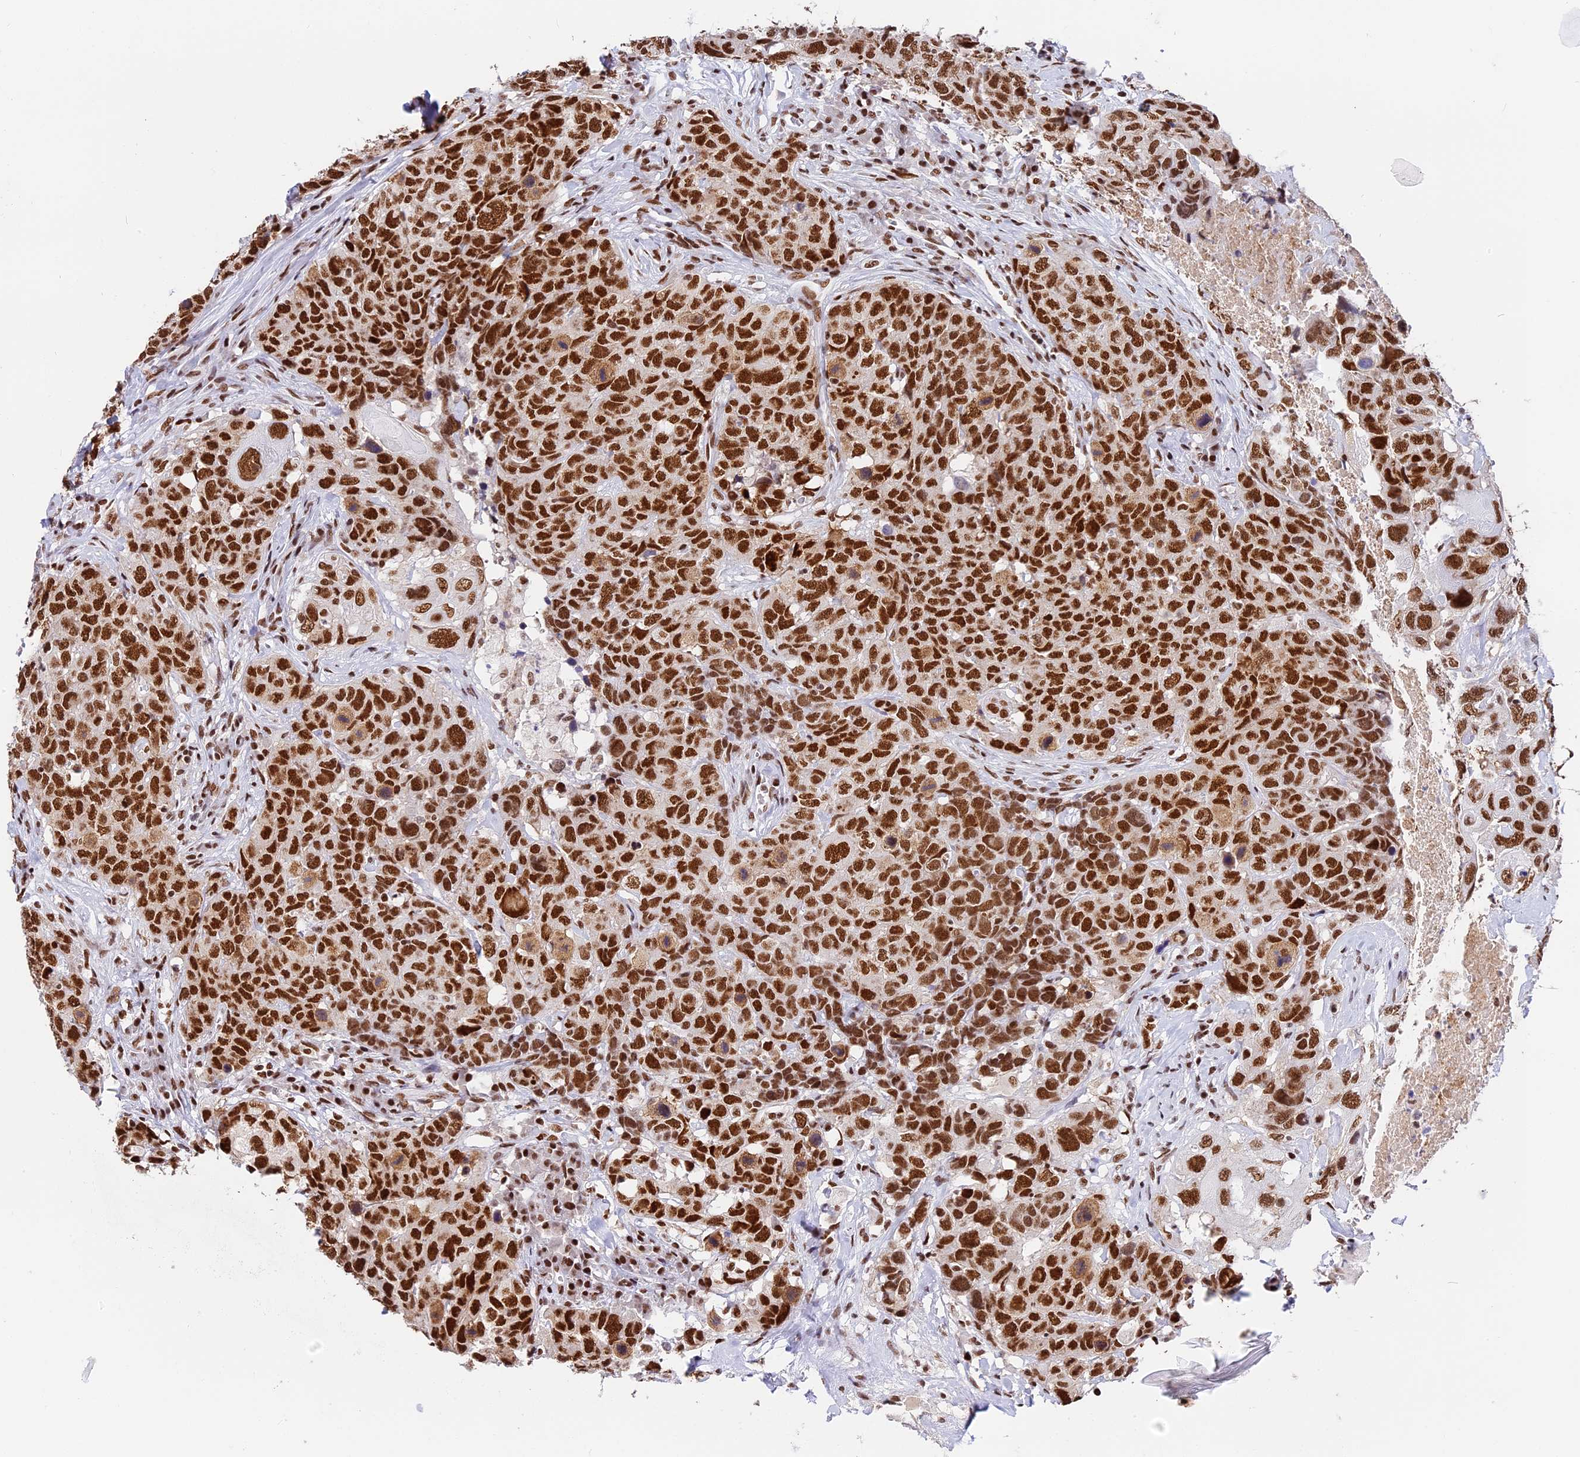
{"staining": {"intensity": "strong", "quantity": ">75%", "location": "nuclear"}, "tissue": "head and neck cancer", "cell_type": "Tumor cells", "image_type": "cancer", "snomed": [{"axis": "morphology", "description": "Squamous cell carcinoma, NOS"}, {"axis": "topography", "description": "Head-Neck"}], "caption": "Approximately >75% of tumor cells in head and neck cancer display strong nuclear protein positivity as visualized by brown immunohistochemical staining.", "gene": "SBNO1", "patient": {"sex": "male", "age": 66}}